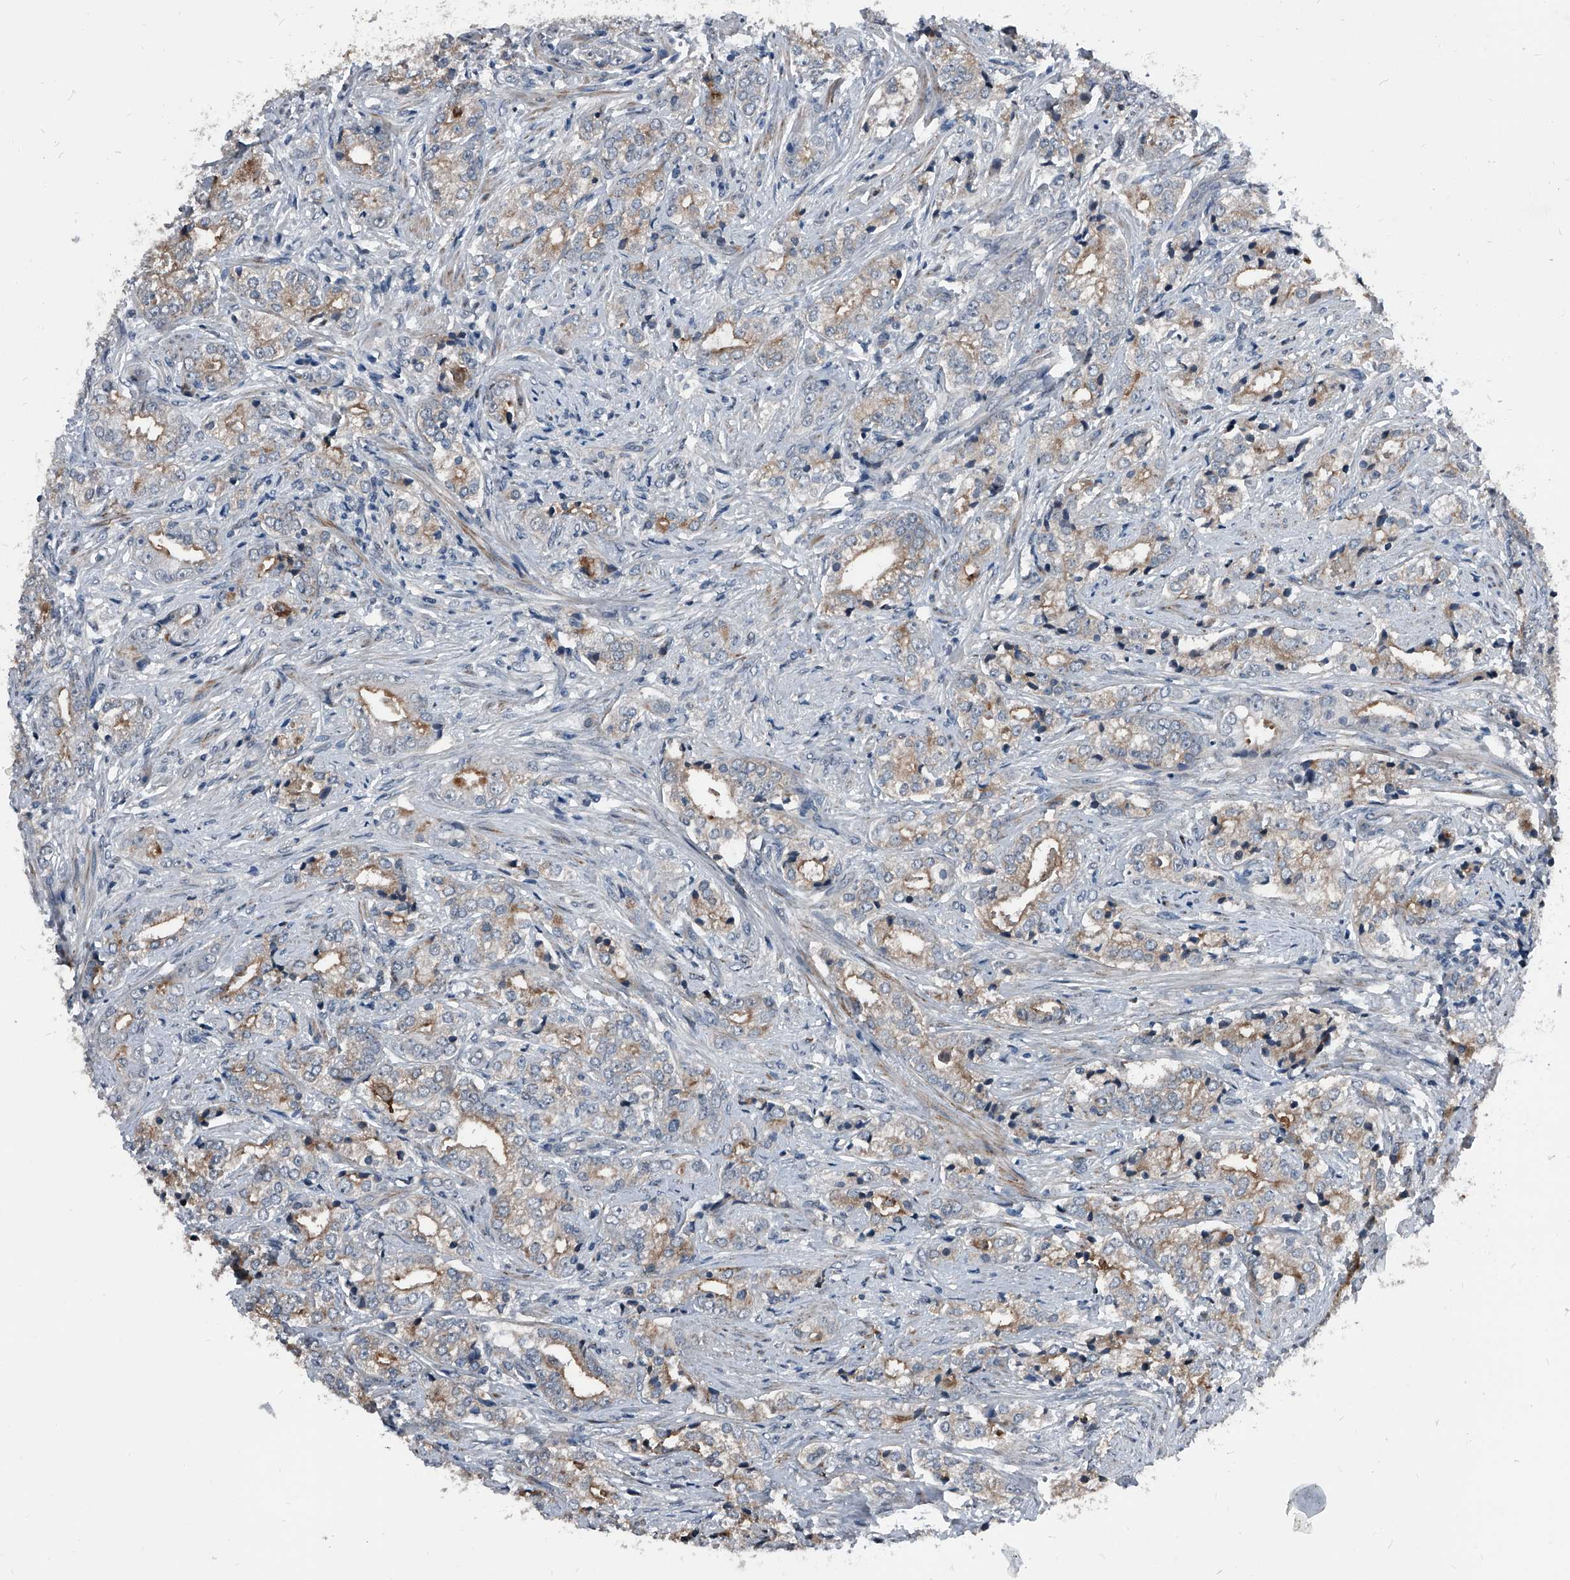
{"staining": {"intensity": "weak", "quantity": "25%-75%", "location": "cytoplasmic/membranous"}, "tissue": "prostate cancer", "cell_type": "Tumor cells", "image_type": "cancer", "snomed": [{"axis": "morphology", "description": "Adenocarcinoma, High grade"}, {"axis": "topography", "description": "Prostate"}], "caption": "There is low levels of weak cytoplasmic/membranous positivity in tumor cells of prostate cancer, as demonstrated by immunohistochemical staining (brown color).", "gene": "MEN1", "patient": {"sex": "male", "age": 69}}